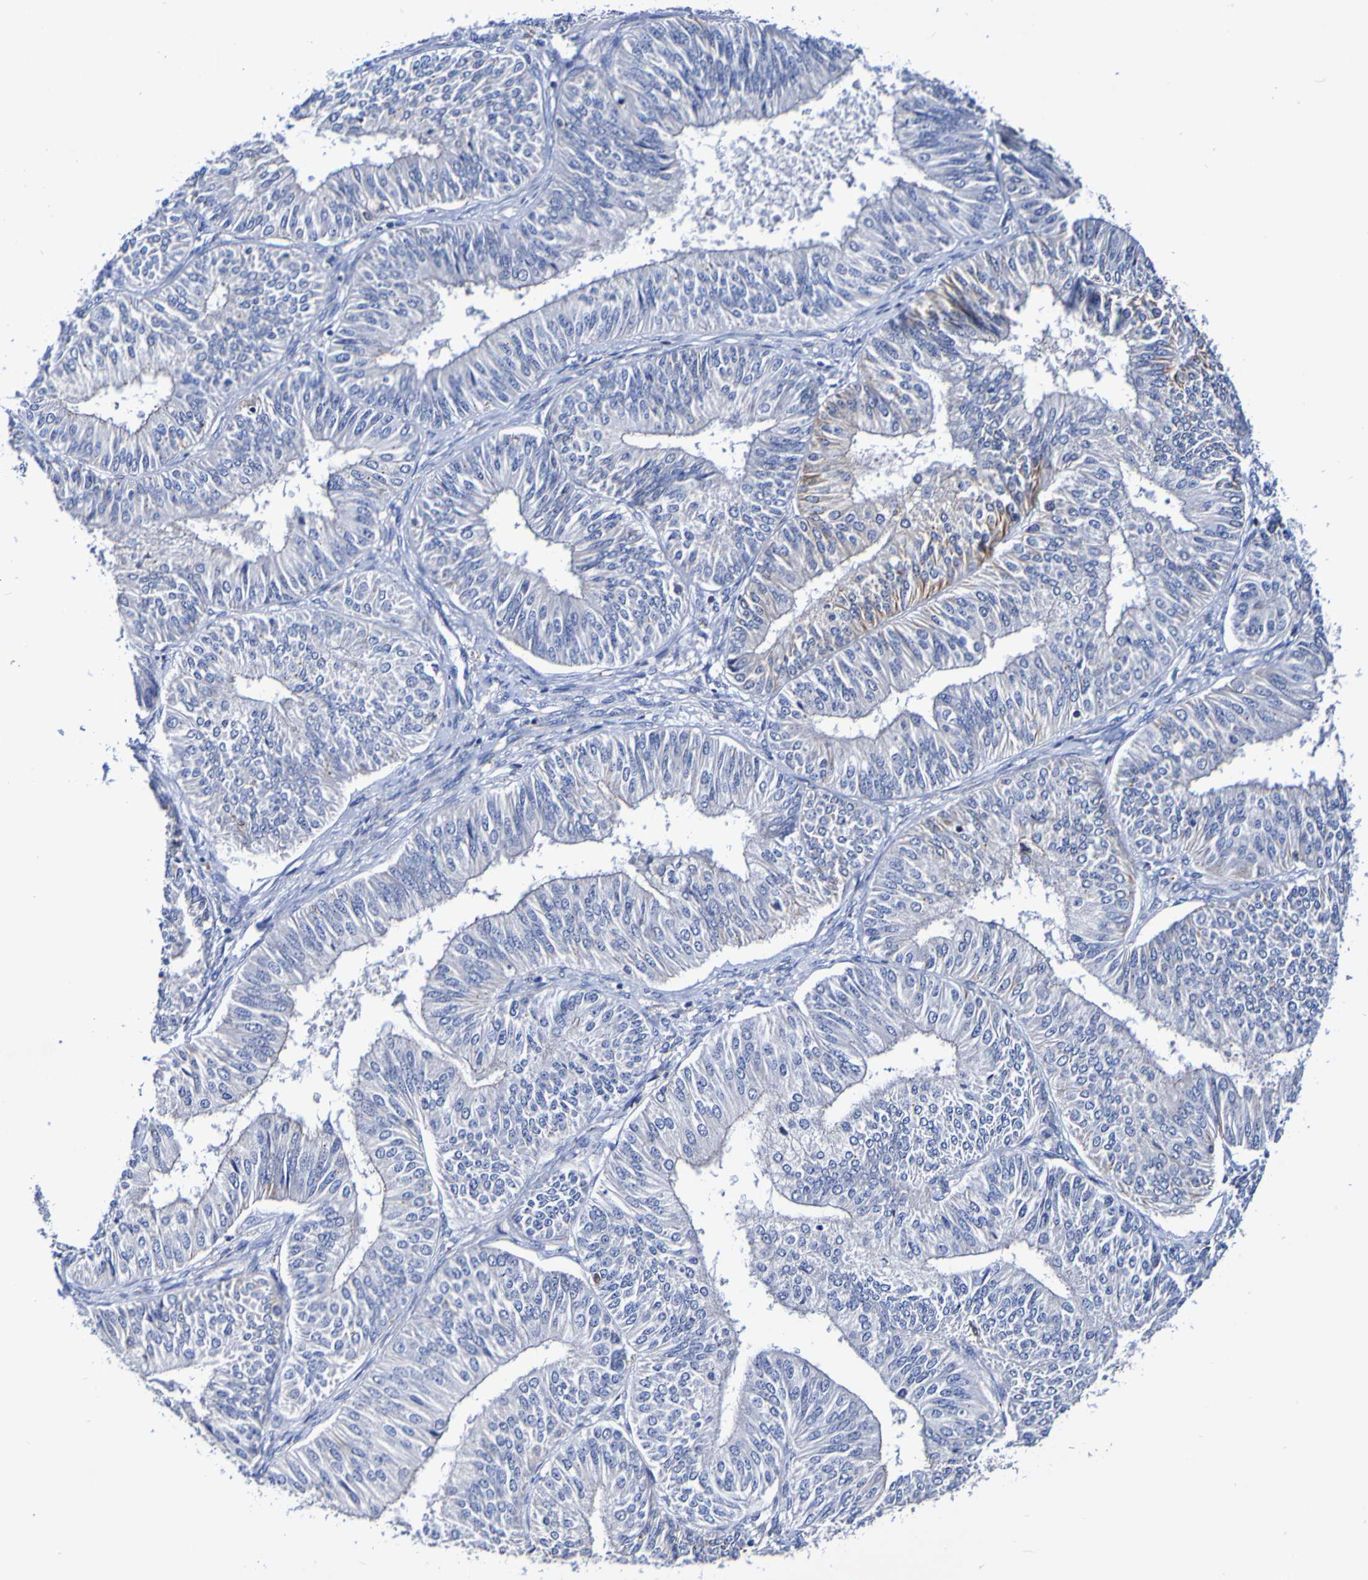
{"staining": {"intensity": "negative", "quantity": "none", "location": "none"}, "tissue": "endometrial cancer", "cell_type": "Tumor cells", "image_type": "cancer", "snomed": [{"axis": "morphology", "description": "Adenocarcinoma, NOS"}, {"axis": "topography", "description": "Endometrium"}], "caption": "Protein analysis of endometrial cancer (adenocarcinoma) demonstrates no significant expression in tumor cells.", "gene": "SEZ6", "patient": {"sex": "female", "age": 58}}